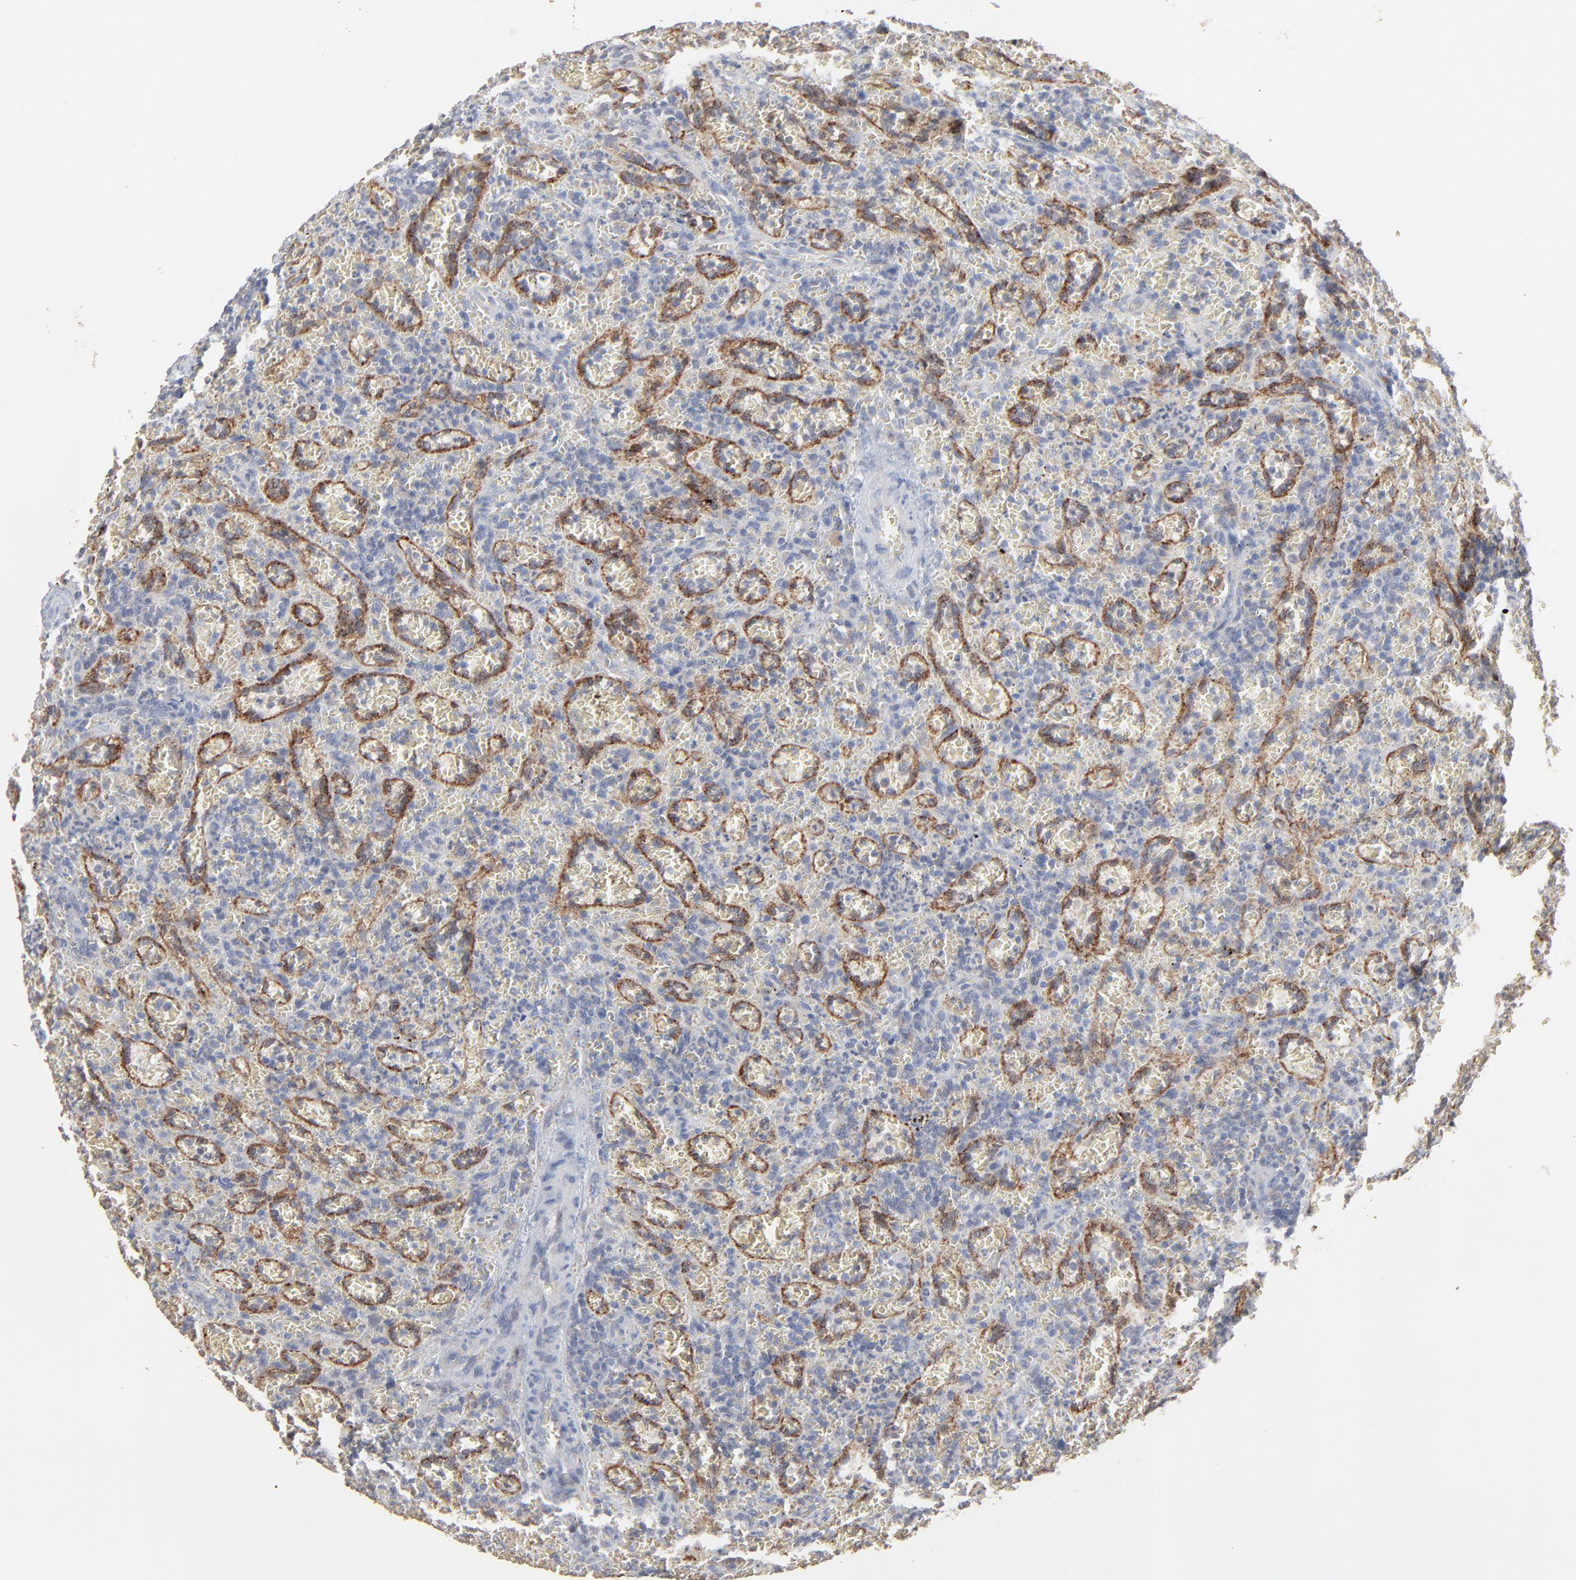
{"staining": {"intensity": "negative", "quantity": "none", "location": "none"}, "tissue": "lymphoma", "cell_type": "Tumor cells", "image_type": "cancer", "snomed": [{"axis": "morphology", "description": "Malignant lymphoma, non-Hodgkin's type, Low grade"}, {"axis": "topography", "description": "Spleen"}], "caption": "The image exhibits no significant staining in tumor cells of low-grade malignant lymphoma, non-Hodgkin's type.", "gene": "FANCB", "patient": {"sex": "female", "age": 64}}